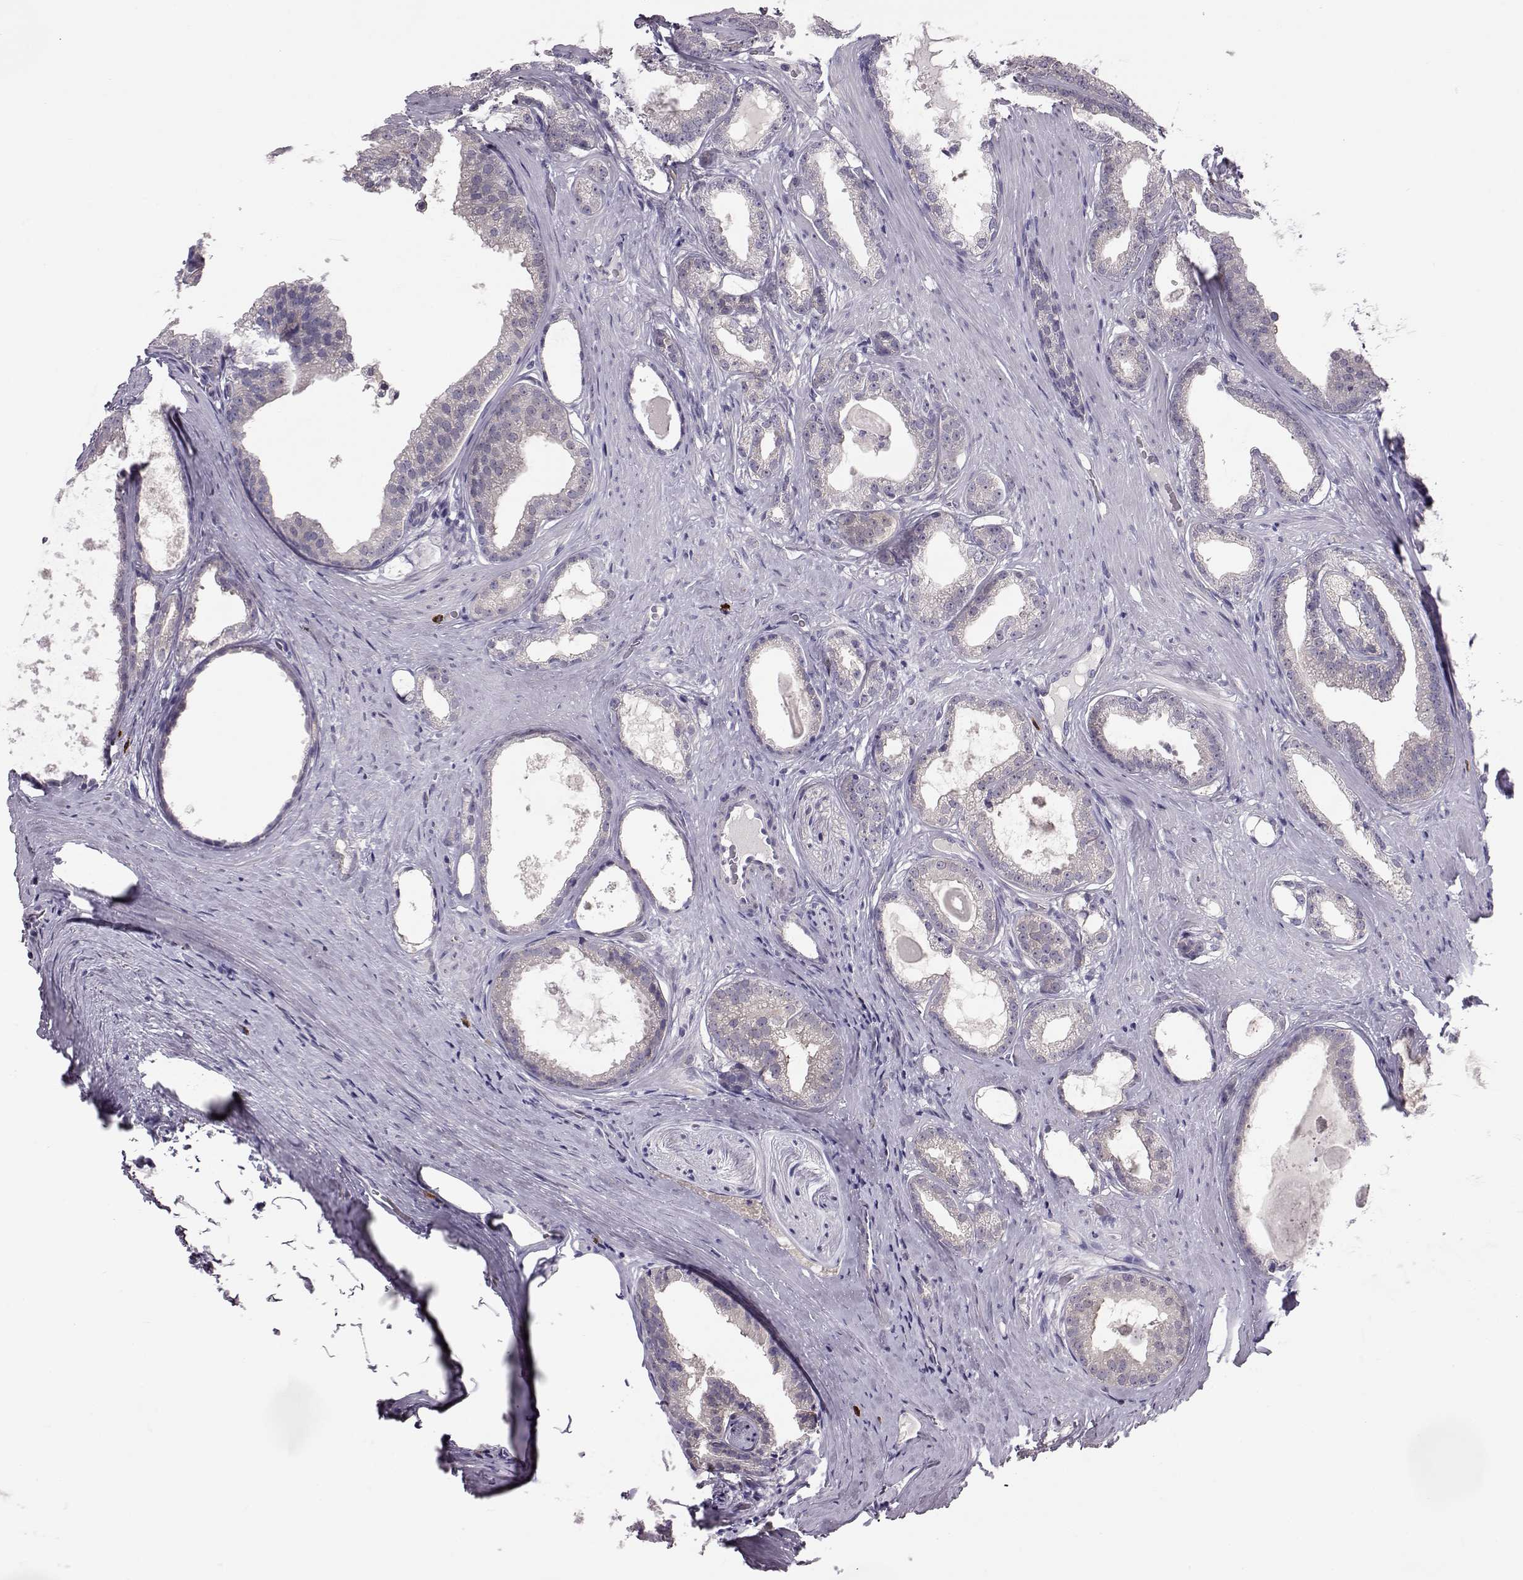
{"staining": {"intensity": "negative", "quantity": "none", "location": "none"}, "tissue": "prostate cancer", "cell_type": "Tumor cells", "image_type": "cancer", "snomed": [{"axis": "morphology", "description": "Adenocarcinoma, Low grade"}, {"axis": "topography", "description": "Prostate"}], "caption": "DAB immunohistochemical staining of adenocarcinoma (low-grade) (prostate) exhibits no significant staining in tumor cells. Brightfield microscopy of immunohistochemistry (IHC) stained with DAB (3,3'-diaminobenzidine) (brown) and hematoxylin (blue), captured at high magnification.", "gene": "ADGRG5", "patient": {"sex": "male", "age": 65}}